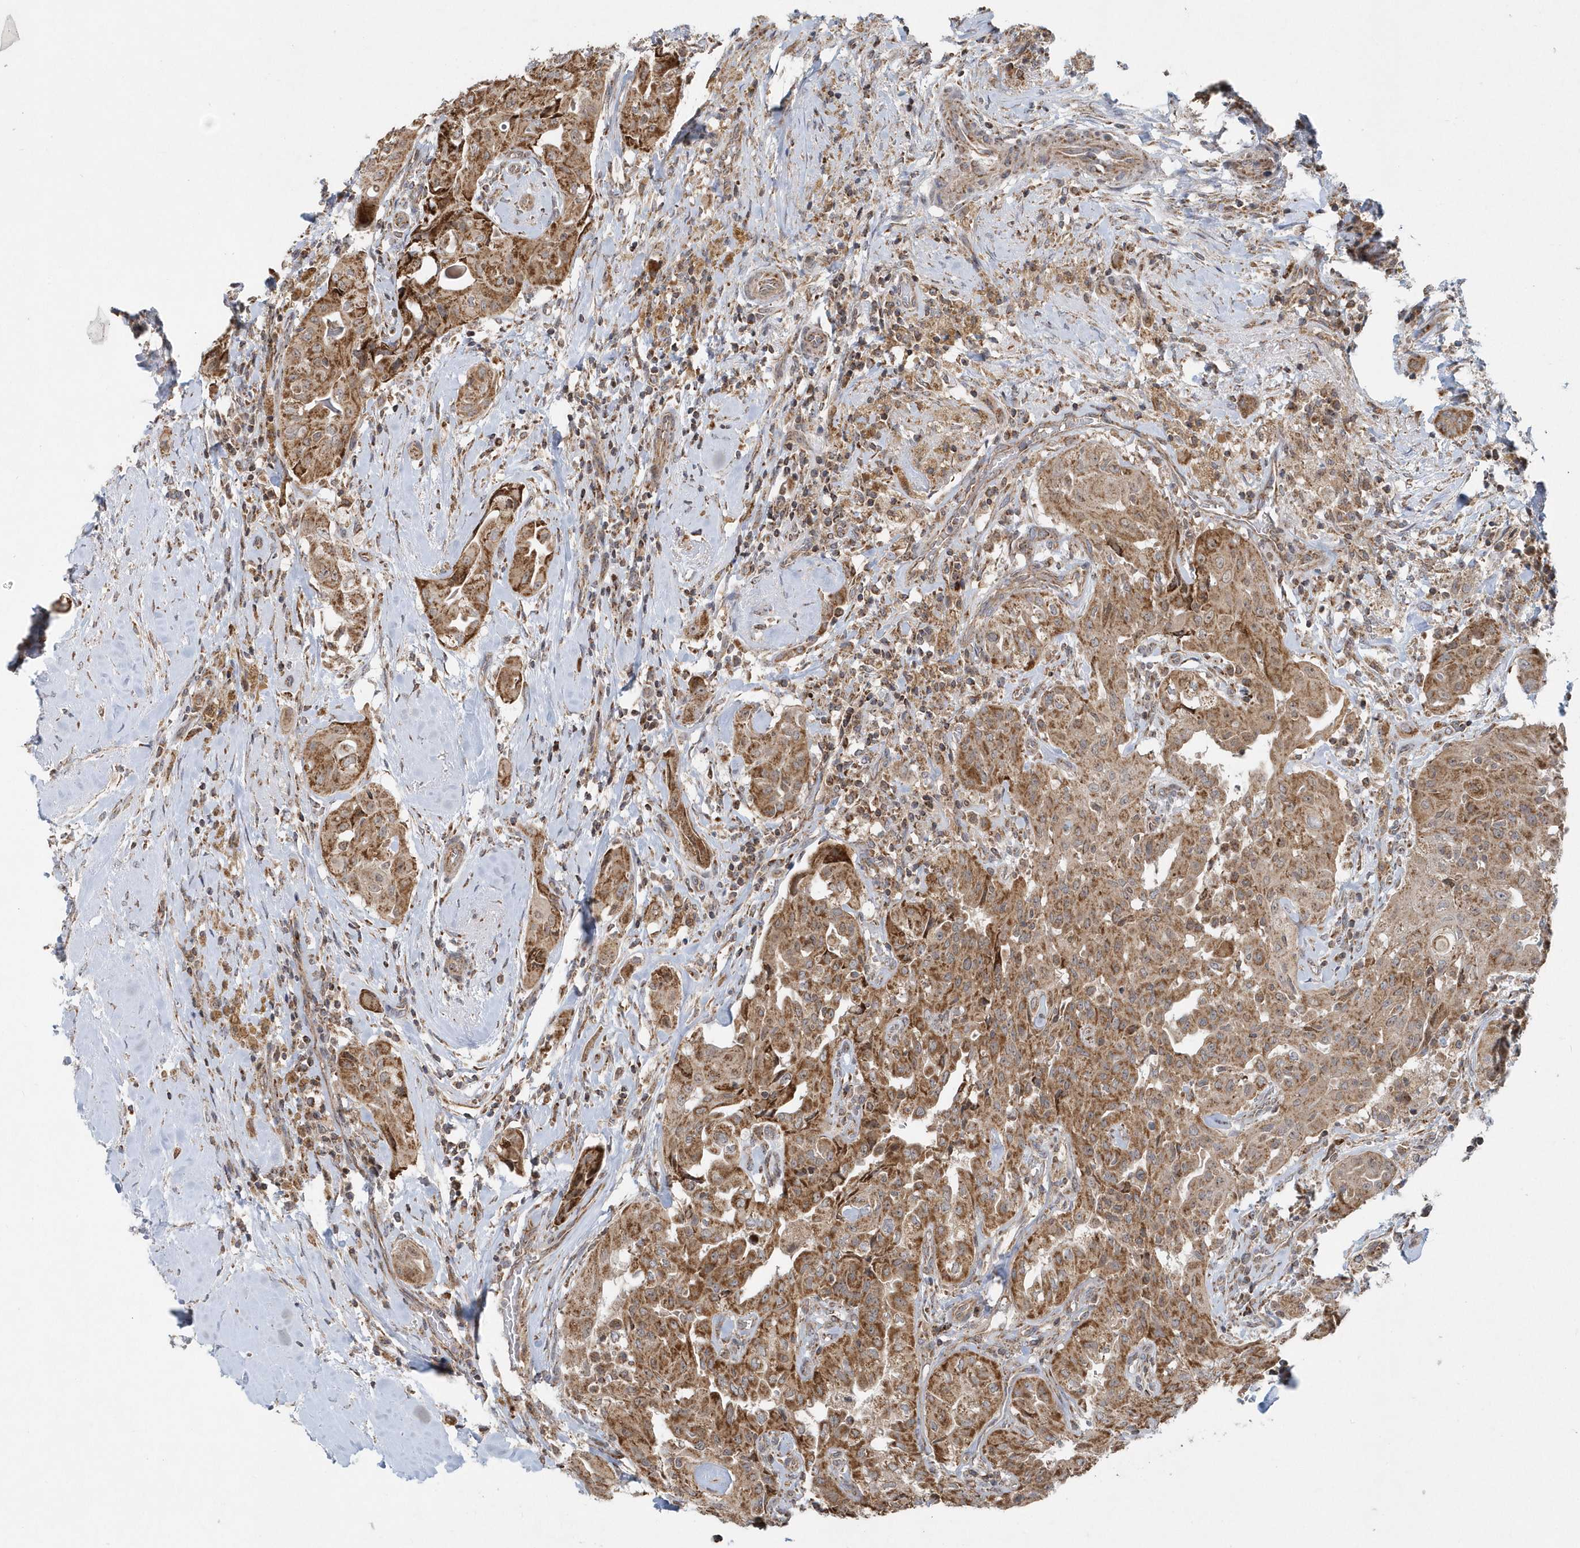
{"staining": {"intensity": "moderate", "quantity": ">75%", "location": "cytoplasmic/membranous"}, "tissue": "thyroid cancer", "cell_type": "Tumor cells", "image_type": "cancer", "snomed": [{"axis": "morphology", "description": "Papillary adenocarcinoma, NOS"}, {"axis": "topography", "description": "Thyroid gland"}], "caption": "Thyroid papillary adenocarcinoma stained with DAB IHC displays medium levels of moderate cytoplasmic/membranous positivity in approximately >75% of tumor cells.", "gene": "PPP1R7", "patient": {"sex": "female", "age": 59}}